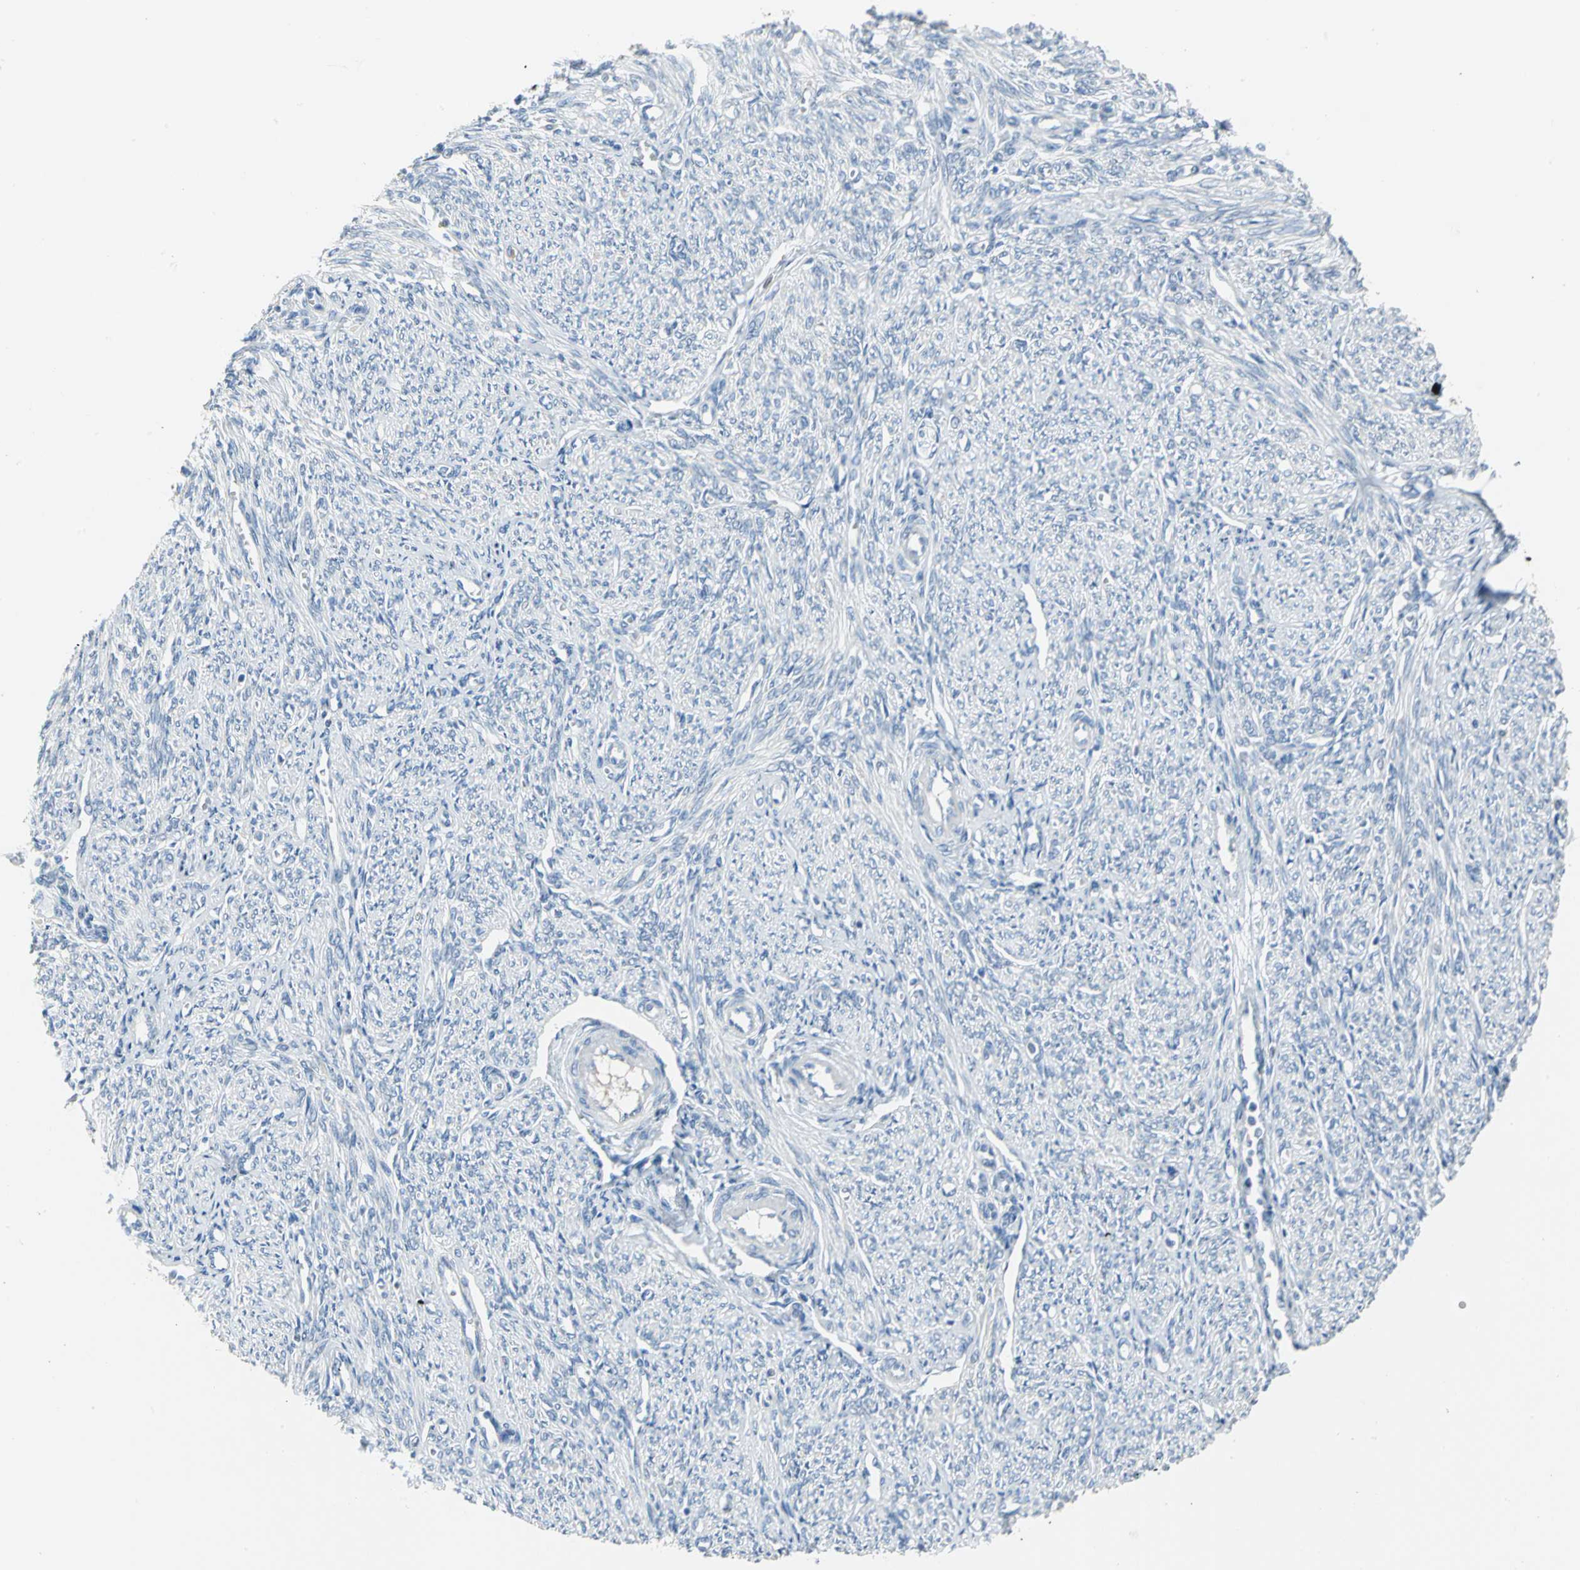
{"staining": {"intensity": "negative", "quantity": "none", "location": "none"}, "tissue": "smooth muscle", "cell_type": "Smooth muscle cells", "image_type": "normal", "snomed": [{"axis": "morphology", "description": "Normal tissue, NOS"}, {"axis": "topography", "description": "Smooth muscle"}], "caption": "Protein analysis of unremarkable smooth muscle demonstrates no significant staining in smooth muscle cells. The staining was performed using DAB to visualize the protein expression in brown, while the nuclei were stained in blue with hematoxylin (Magnification: 20x).", "gene": "MCM4", "patient": {"sex": "female", "age": 65}}